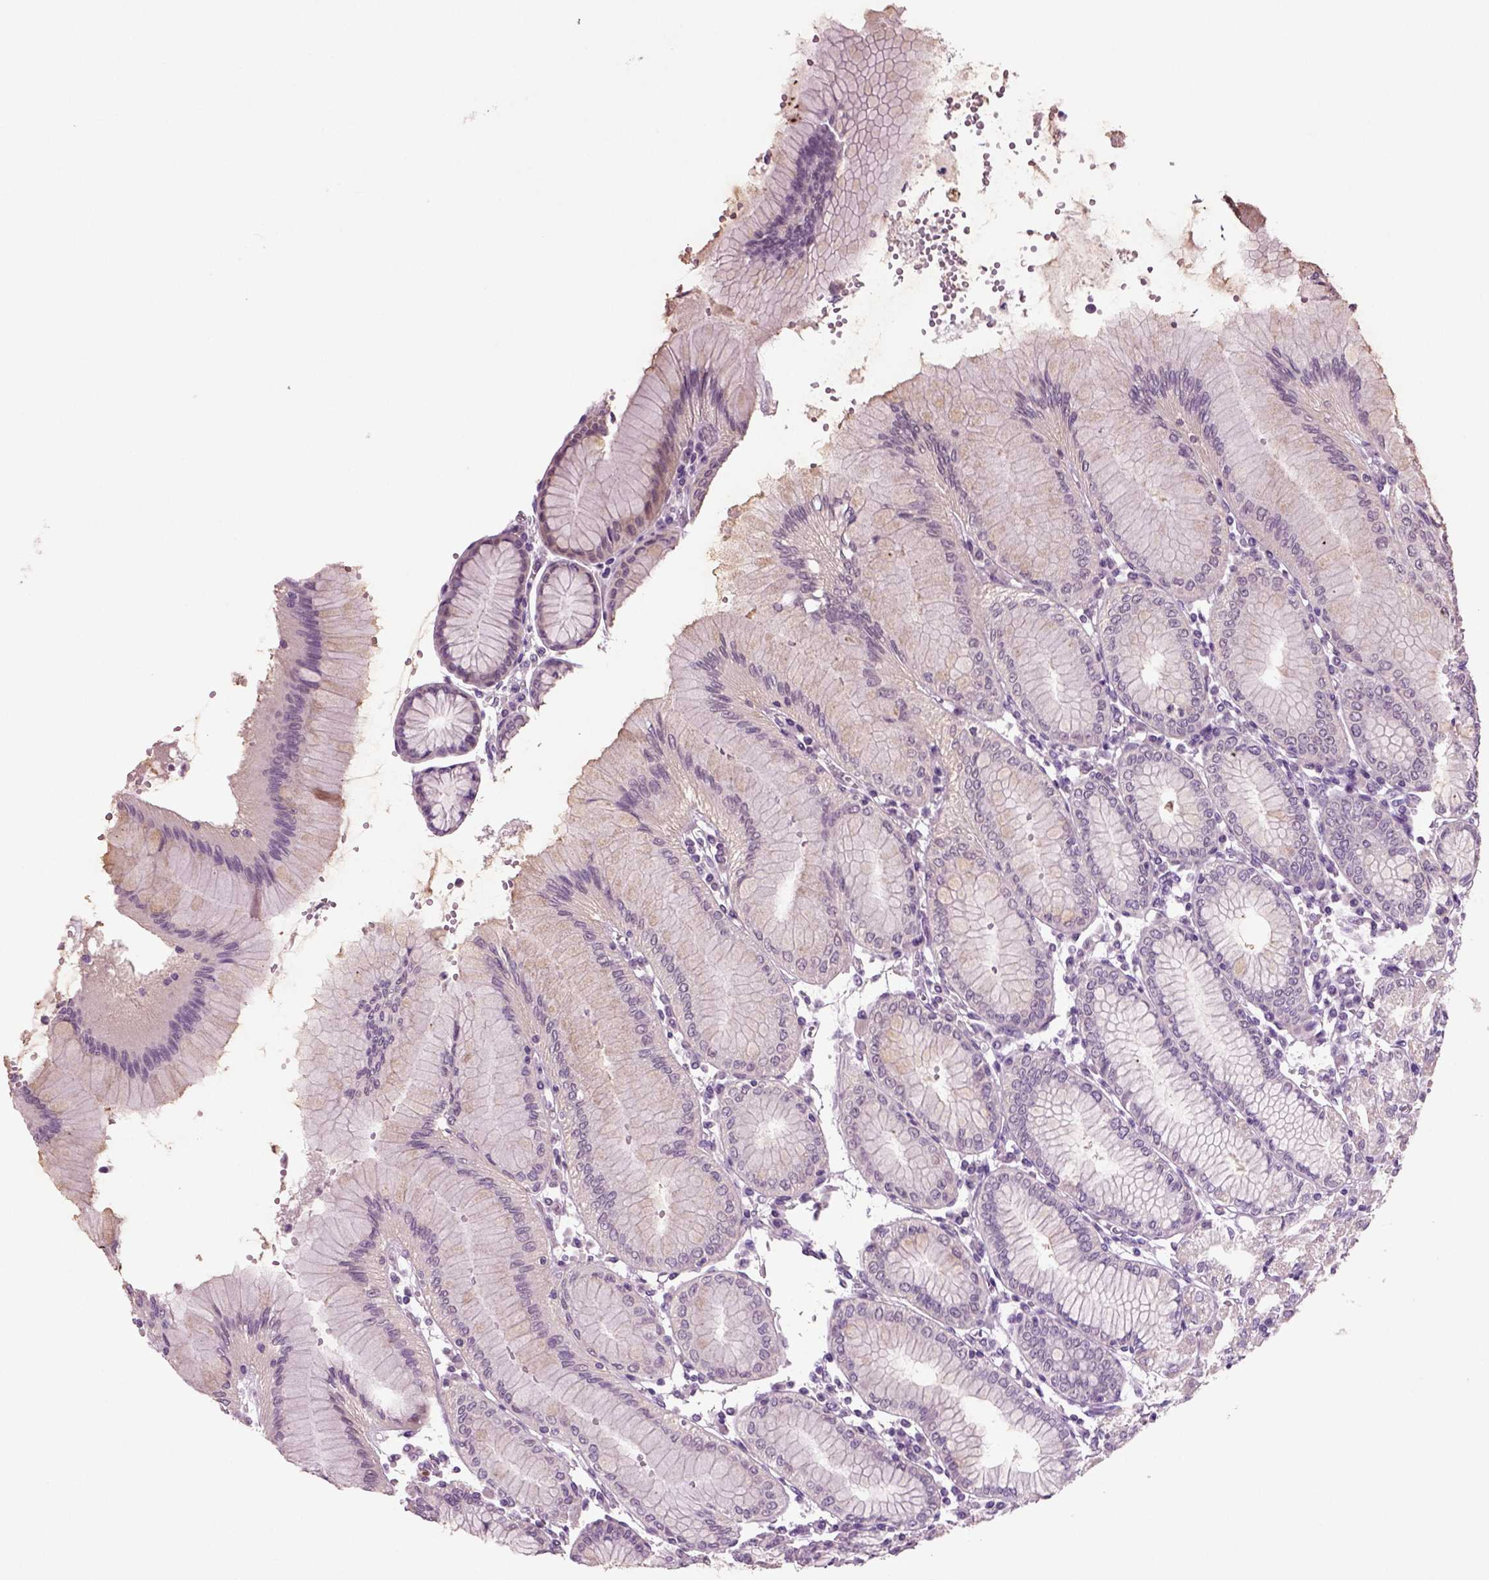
{"staining": {"intensity": "weak", "quantity": "<25%", "location": "cytoplasmic/membranous"}, "tissue": "stomach", "cell_type": "Glandular cells", "image_type": "normal", "snomed": [{"axis": "morphology", "description": "Normal tissue, NOS"}, {"axis": "topography", "description": "Skeletal muscle"}, {"axis": "topography", "description": "Stomach"}], "caption": "Immunohistochemistry (IHC) photomicrograph of benign stomach: human stomach stained with DAB reveals no significant protein positivity in glandular cells.", "gene": "COL9A2", "patient": {"sex": "female", "age": 57}}